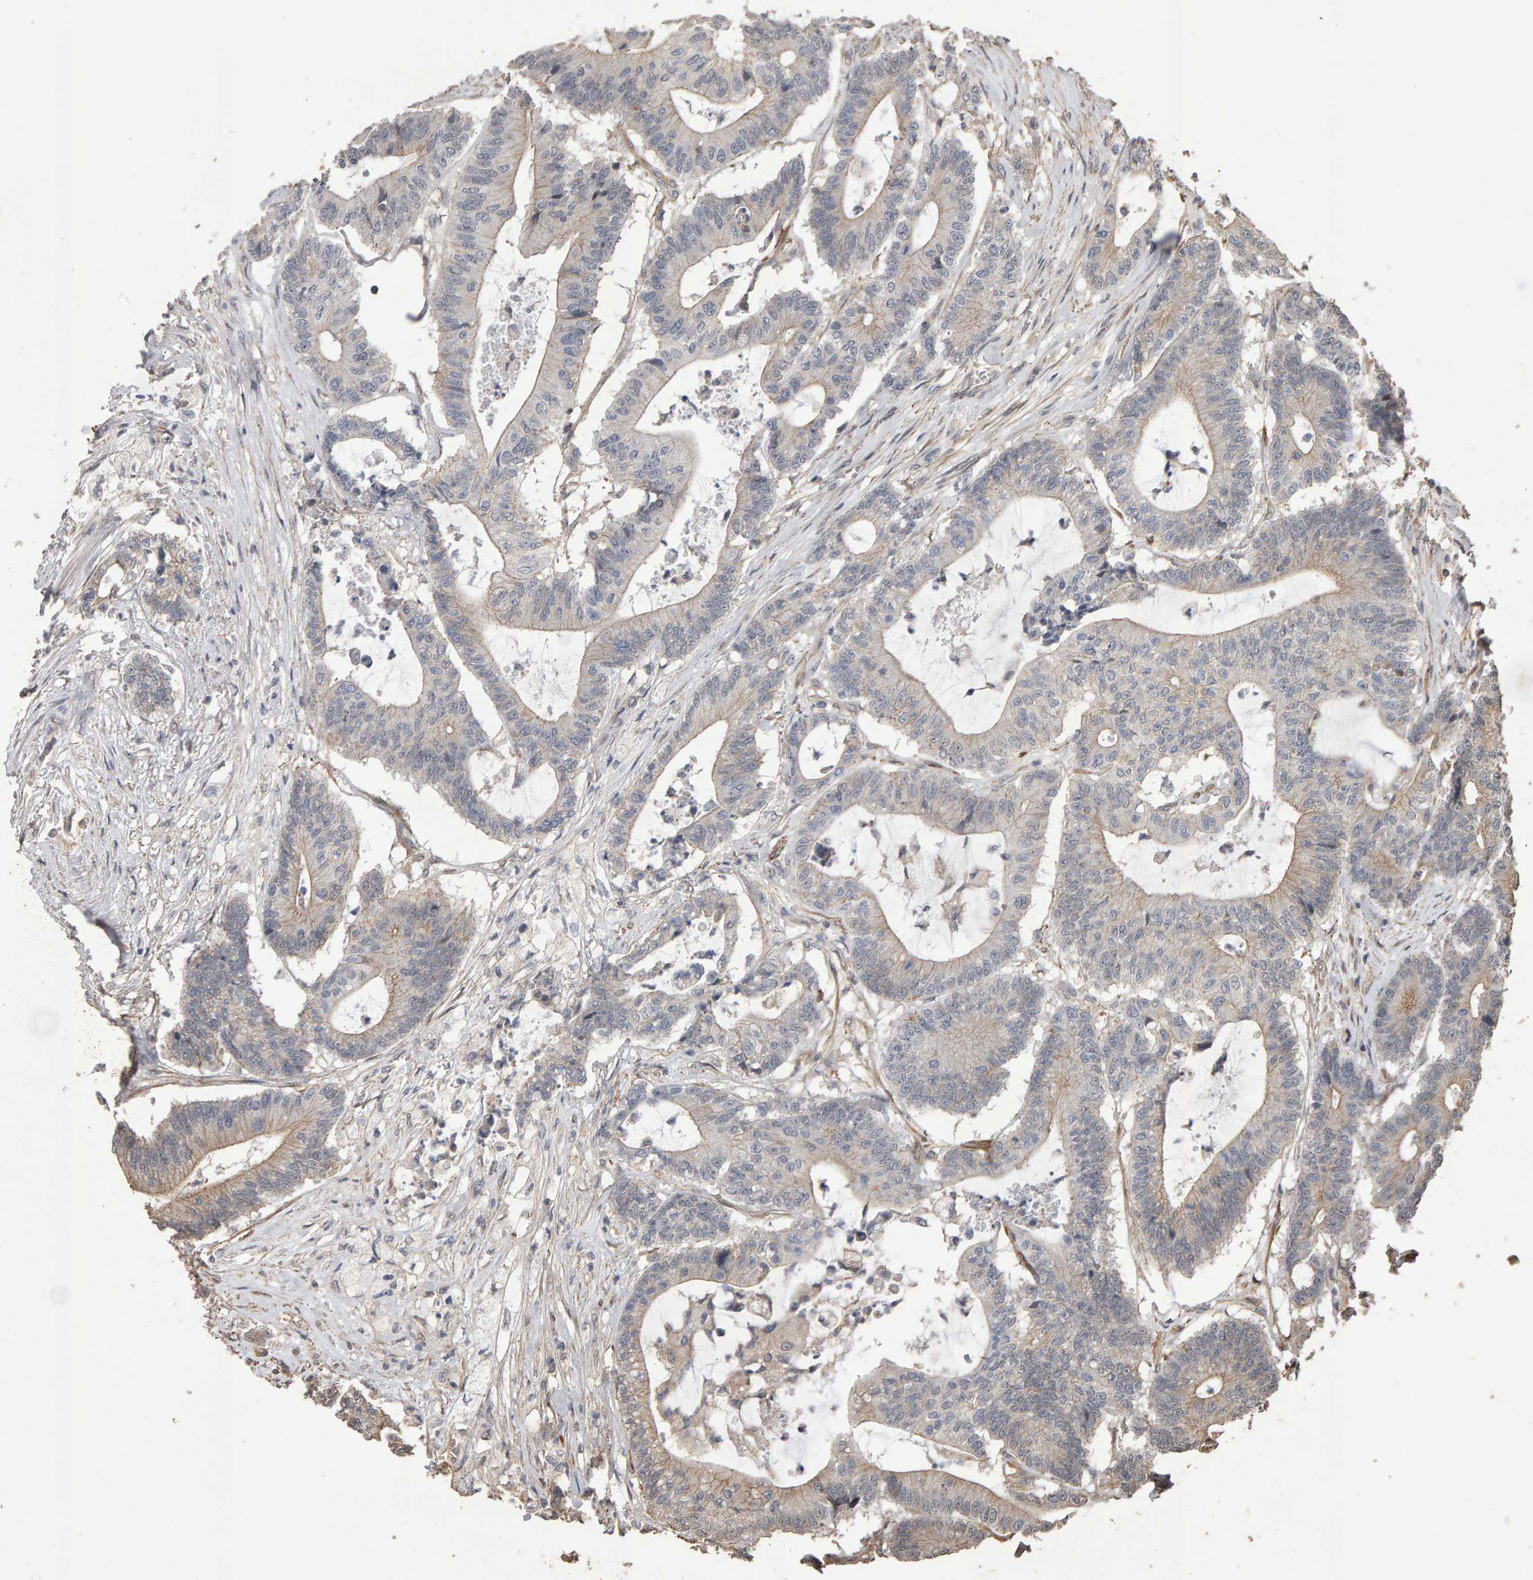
{"staining": {"intensity": "weak", "quantity": "25%-75%", "location": "cytoplasmic/membranous"}, "tissue": "colorectal cancer", "cell_type": "Tumor cells", "image_type": "cancer", "snomed": [{"axis": "morphology", "description": "Adenocarcinoma, NOS"}, {"axis": "topography", "description": "Colon"}], "caption": "Immunohistochemistry (DAB (3,3'-diaminobenzidine)) staining of human colorectal adenocarcinoma displays weak cytoplasmic/membranous protein positivity in approximately 25%-75% of tumor cells.", "gene": "SCRIB", "patient": {"sex": "female", "age": 84}}